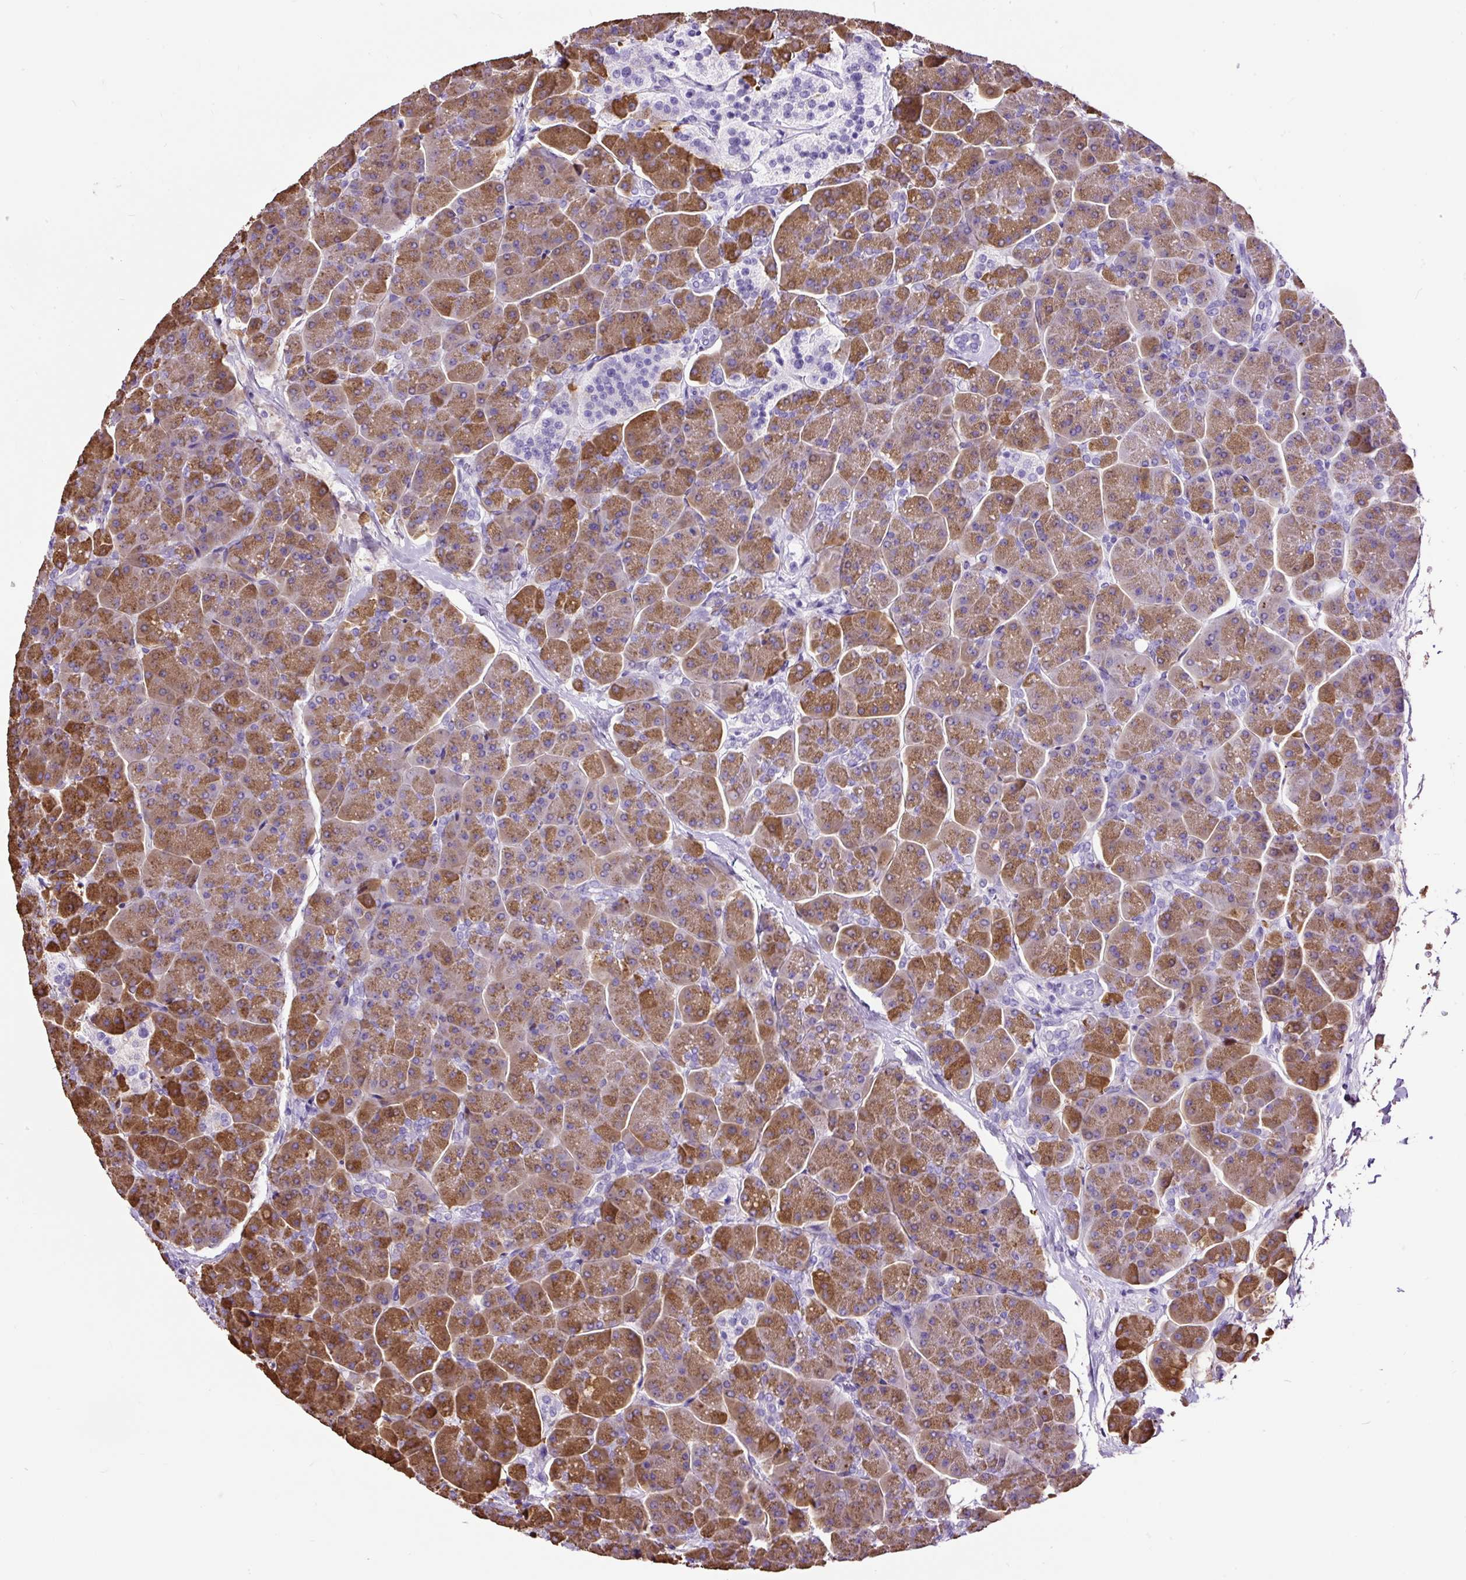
{"staining": {"intensity": "moderate", "quantity": "25%-75%", "location": "cytoplasmic/membranous"}, "tissue": "pancreas", "cell_type": "Exocrine glandular cells", "image_type": "normal", "snomed": [{"axis": "morphology", "description": "Normal tissue, NOS"}, {"axis": "topography", "description": "Pancreas"}, {"axis": "topography", "description": "Peripheral nerve tissue"}], "caption": "This photomicrograph shows unremarkable pancreas stained with IHC to label a protein in brown. The cytoplasmic/membranous of exocrine glandular cells show moderate positivity for the protein. Nuclei are counter-stained blue.", "gene": "CEL", "patient": {"sex": "male", "age": 54}}